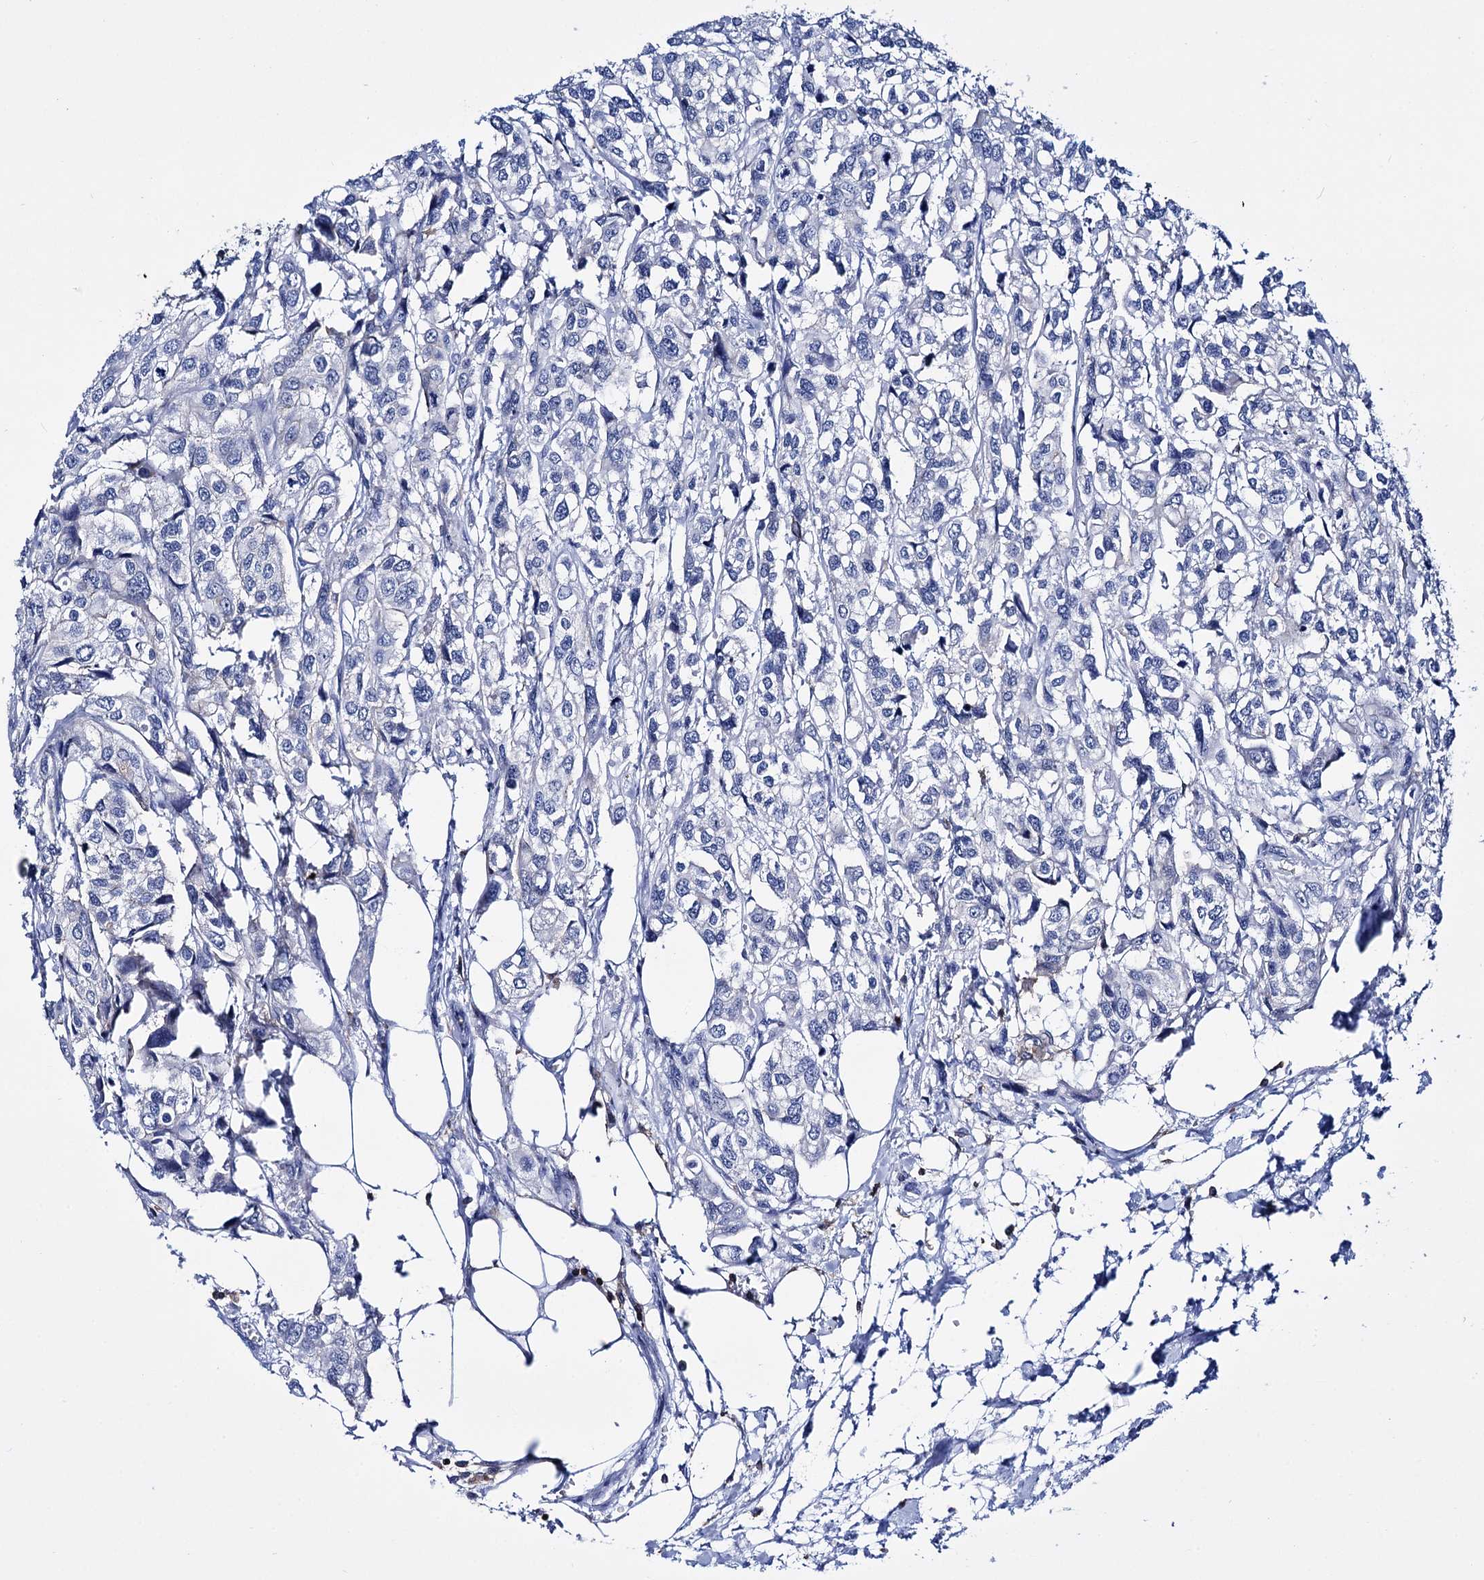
{"staining": {"intensity": "negative", "quantity": "none", "location": "none"}, "tissue": "urothelial cancer", "cell_type": "Tumor cells", "image_type": "cancer", "snomed": [{"axis": "morphology", "description": "Urothelial carcinoma, High grade"}, {"axis": "topography", "description": "Urinary bladder"}], "caption": "Protein analysis of urothelial cancer shows no significant positivity in tumor cells.", "gene": "DEF6", "patient": {"sex": "male", "age": 67}}